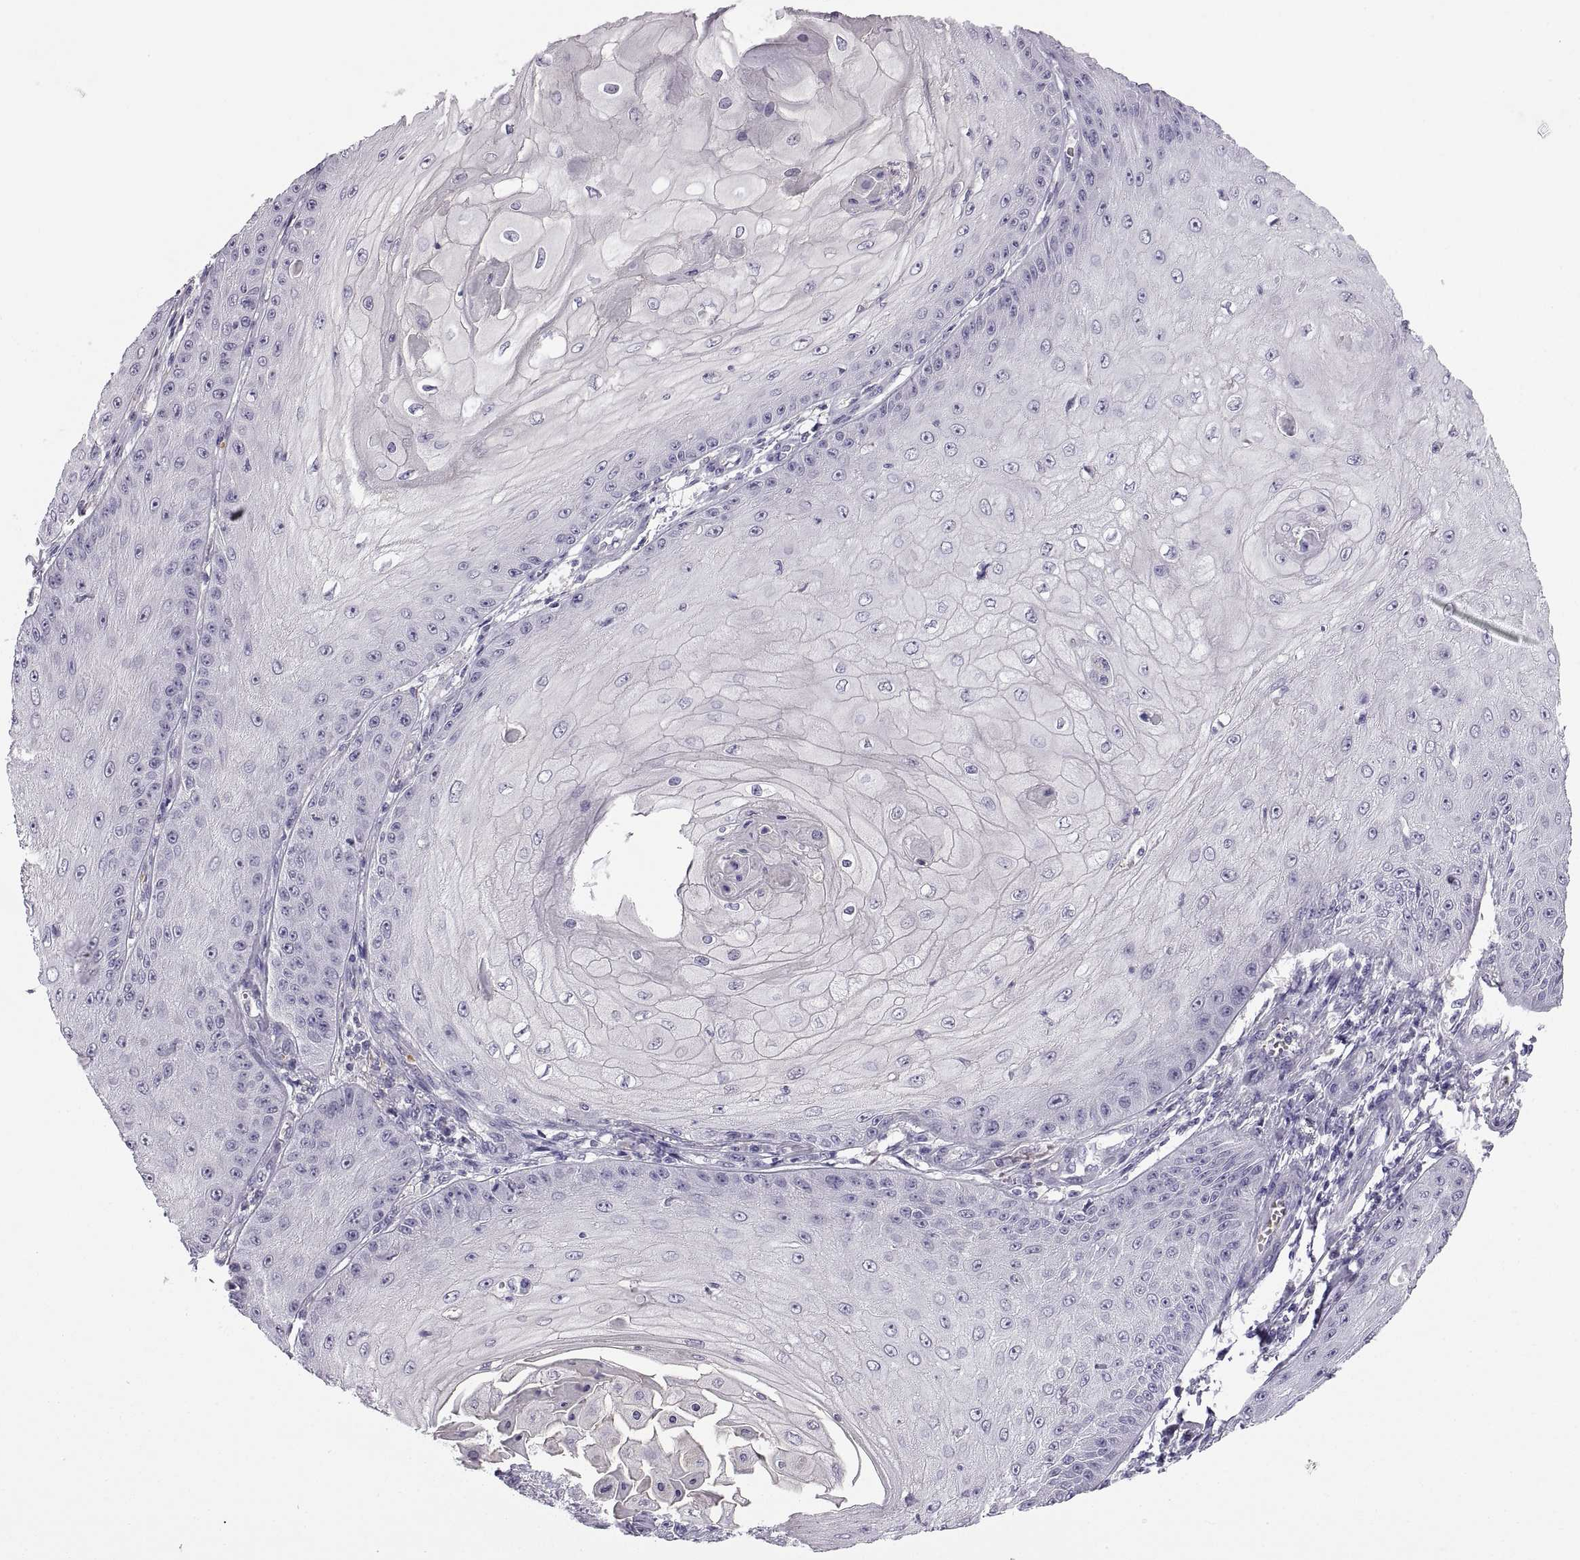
{"staining": {"intensity": "negative", "quantity": "none", "location": "none"}, "tissue": "skin cancer", "cell_type": "Tumor cells", "image_type": "cancer", "snomed": [{"axis": "morphology", "description": "Squamous cell carcinoma, NOS"}, {"axis": "topography", "description": "Skin"}], "caption": "A photomicrograph of human skin cancer is negative for staining in tumor cells.", "gene": "MEIOC", "patient": {"sex": "male", "age": 70}}